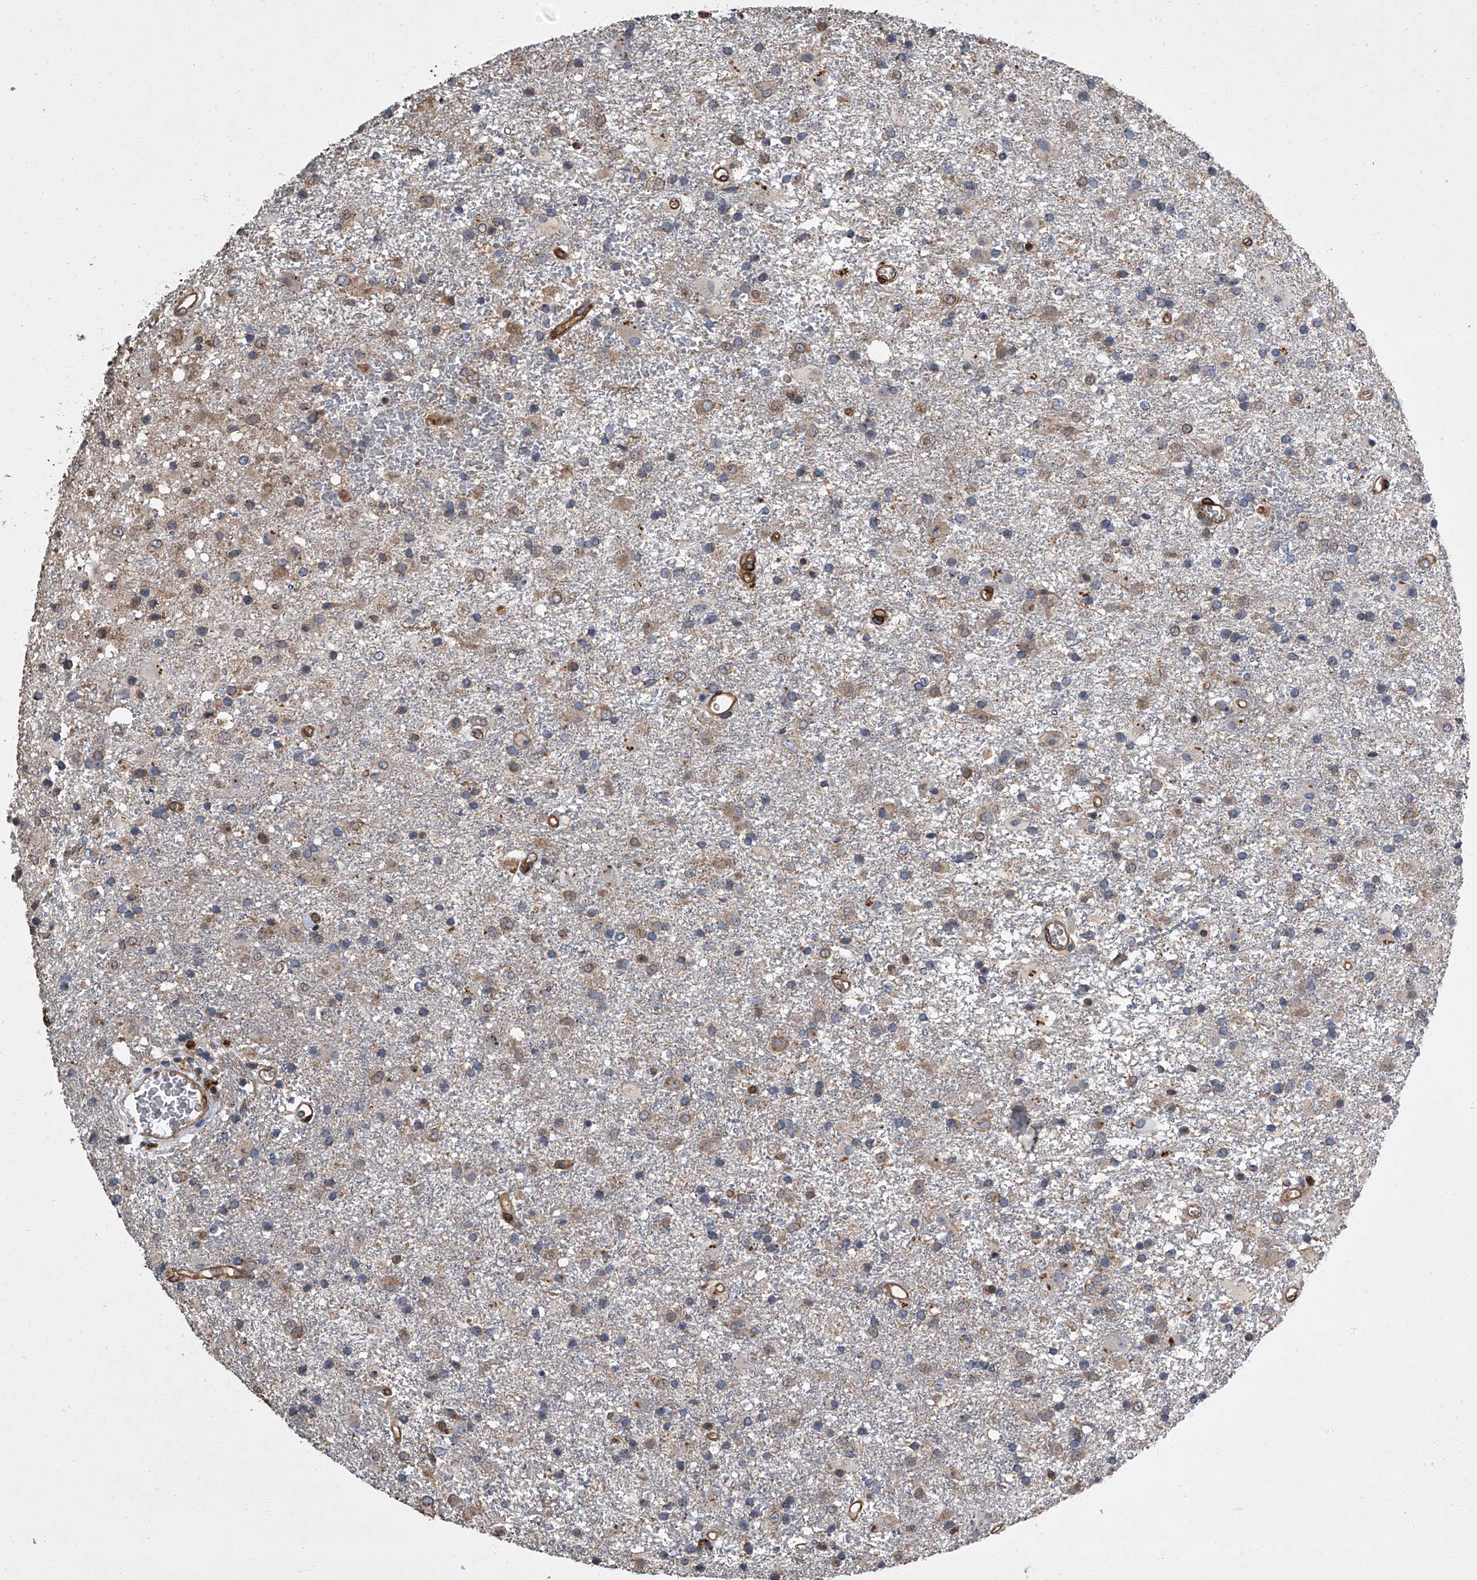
{"staining": {"intensity": "negative", "quantity": "none", "location": "none"}, "tissue": "glioma", "cell_type": "Tumor cells", "image_type": "cancer", "snomed": [{"axis": "morphology", "description": "Glioma, malignant, Low grade"}, {"axis": "topography", "description": "Brain"}], "caption": "Immunohistochemistry (IHC) histopathology image of neoplastic tissue: low-grade glioma (malignant) stained with DAB (3,3'-diaminobenzidine) exhibits no significant protein positivity in tumor cells.", "gene": "LRRC8C", "patient": {"sex": "male", "age": 65}}